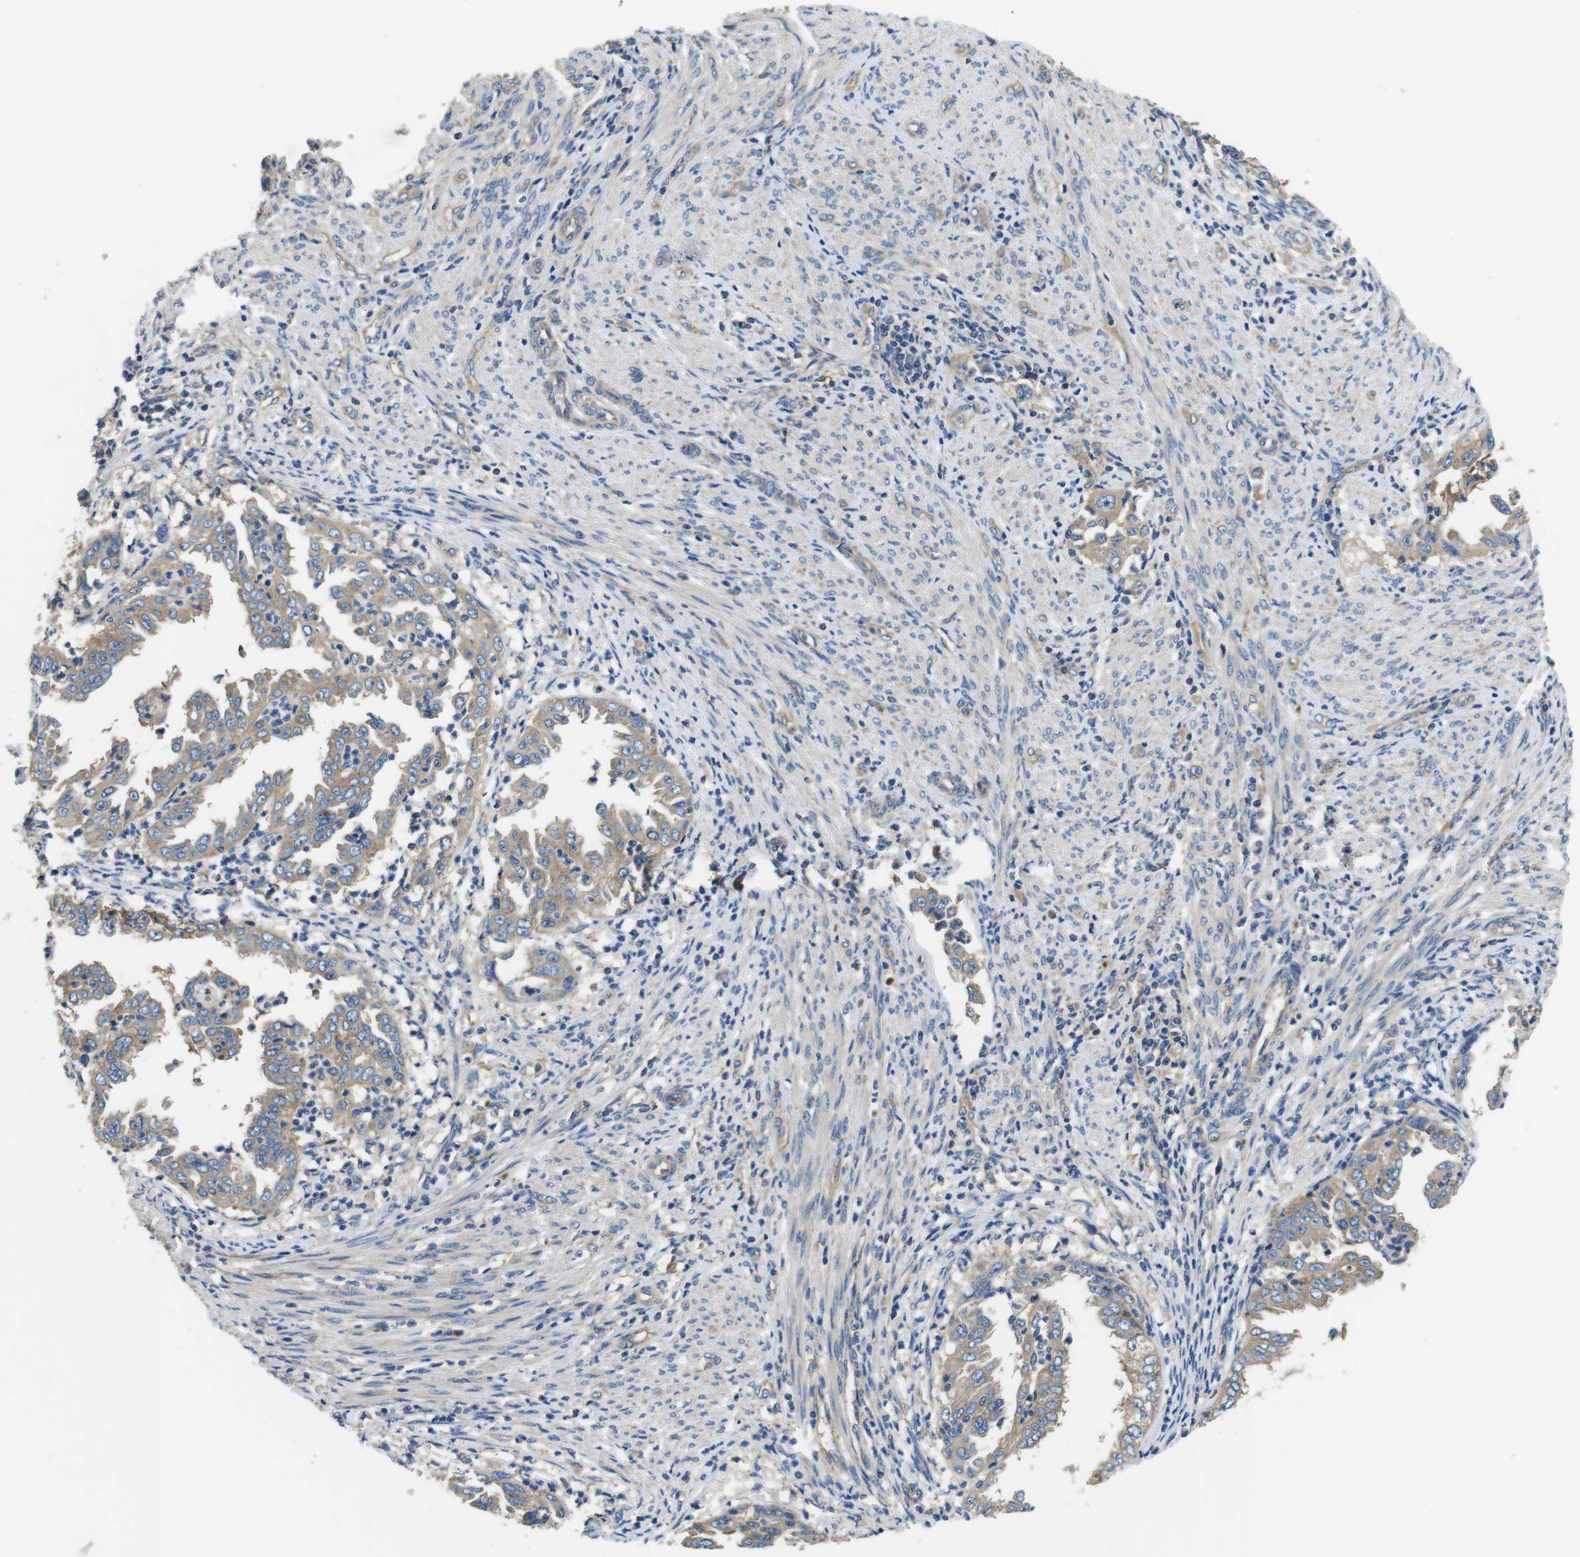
{"staining": {"intensity": "strong", "quantity": "25%-75%", "location": "cytoplasmic/membranous"}, "tissue": "endometrial cancer", "cell_type": "Tumor cells", "image_type": "cancer", "snomed": [{"axis": "morphology", "description": "Adenocarcinoma, NOS"}, {"axis": "topography", "description": "Endometrium"}], "caption": "About 25%-75% of tumor cells in endometrial cancer display strong cytoplasmic/membranous protein expression as visualized by brown immunohistochemical staining.", "gene": "DENND4C", "patient": {"sex": "female", "age": 85}}